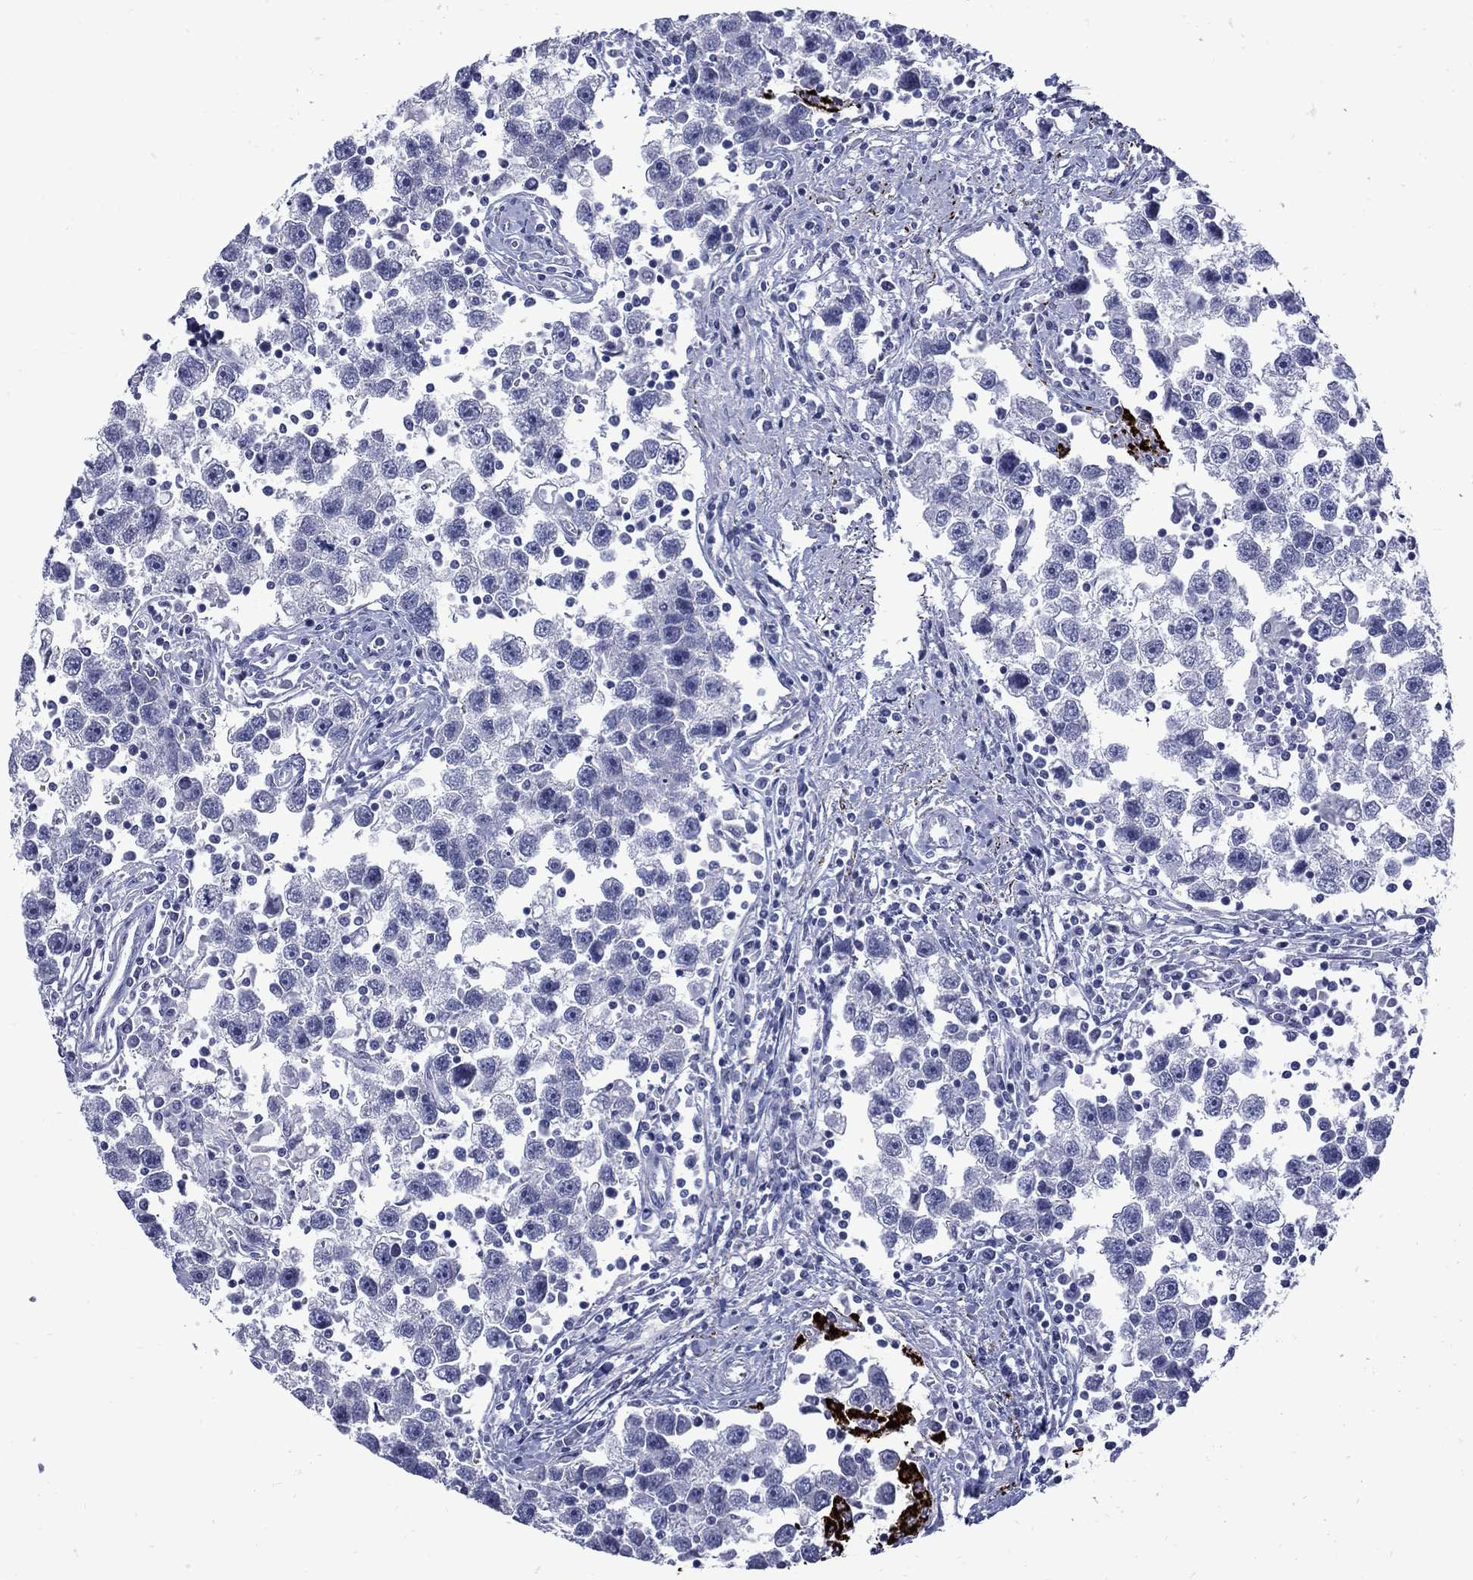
{"staining": {"intensity": "negative", "quantity": "none", "location": "none"}, "tissue": "testis cancer", "cell_type": "Tumor cells", "image_type": "cancer", "snomed": [{"axis": "morphology", "description": "Seminoma, NOS"}, {"axis": "topography", "description": "Testis"}], "caption": "Seminoma (testis) was stained to show a protein in brown. There is no significant positivity in tumor cells.", "gene": "MGARP", "patient": {"sex": "male", "age": 30}}